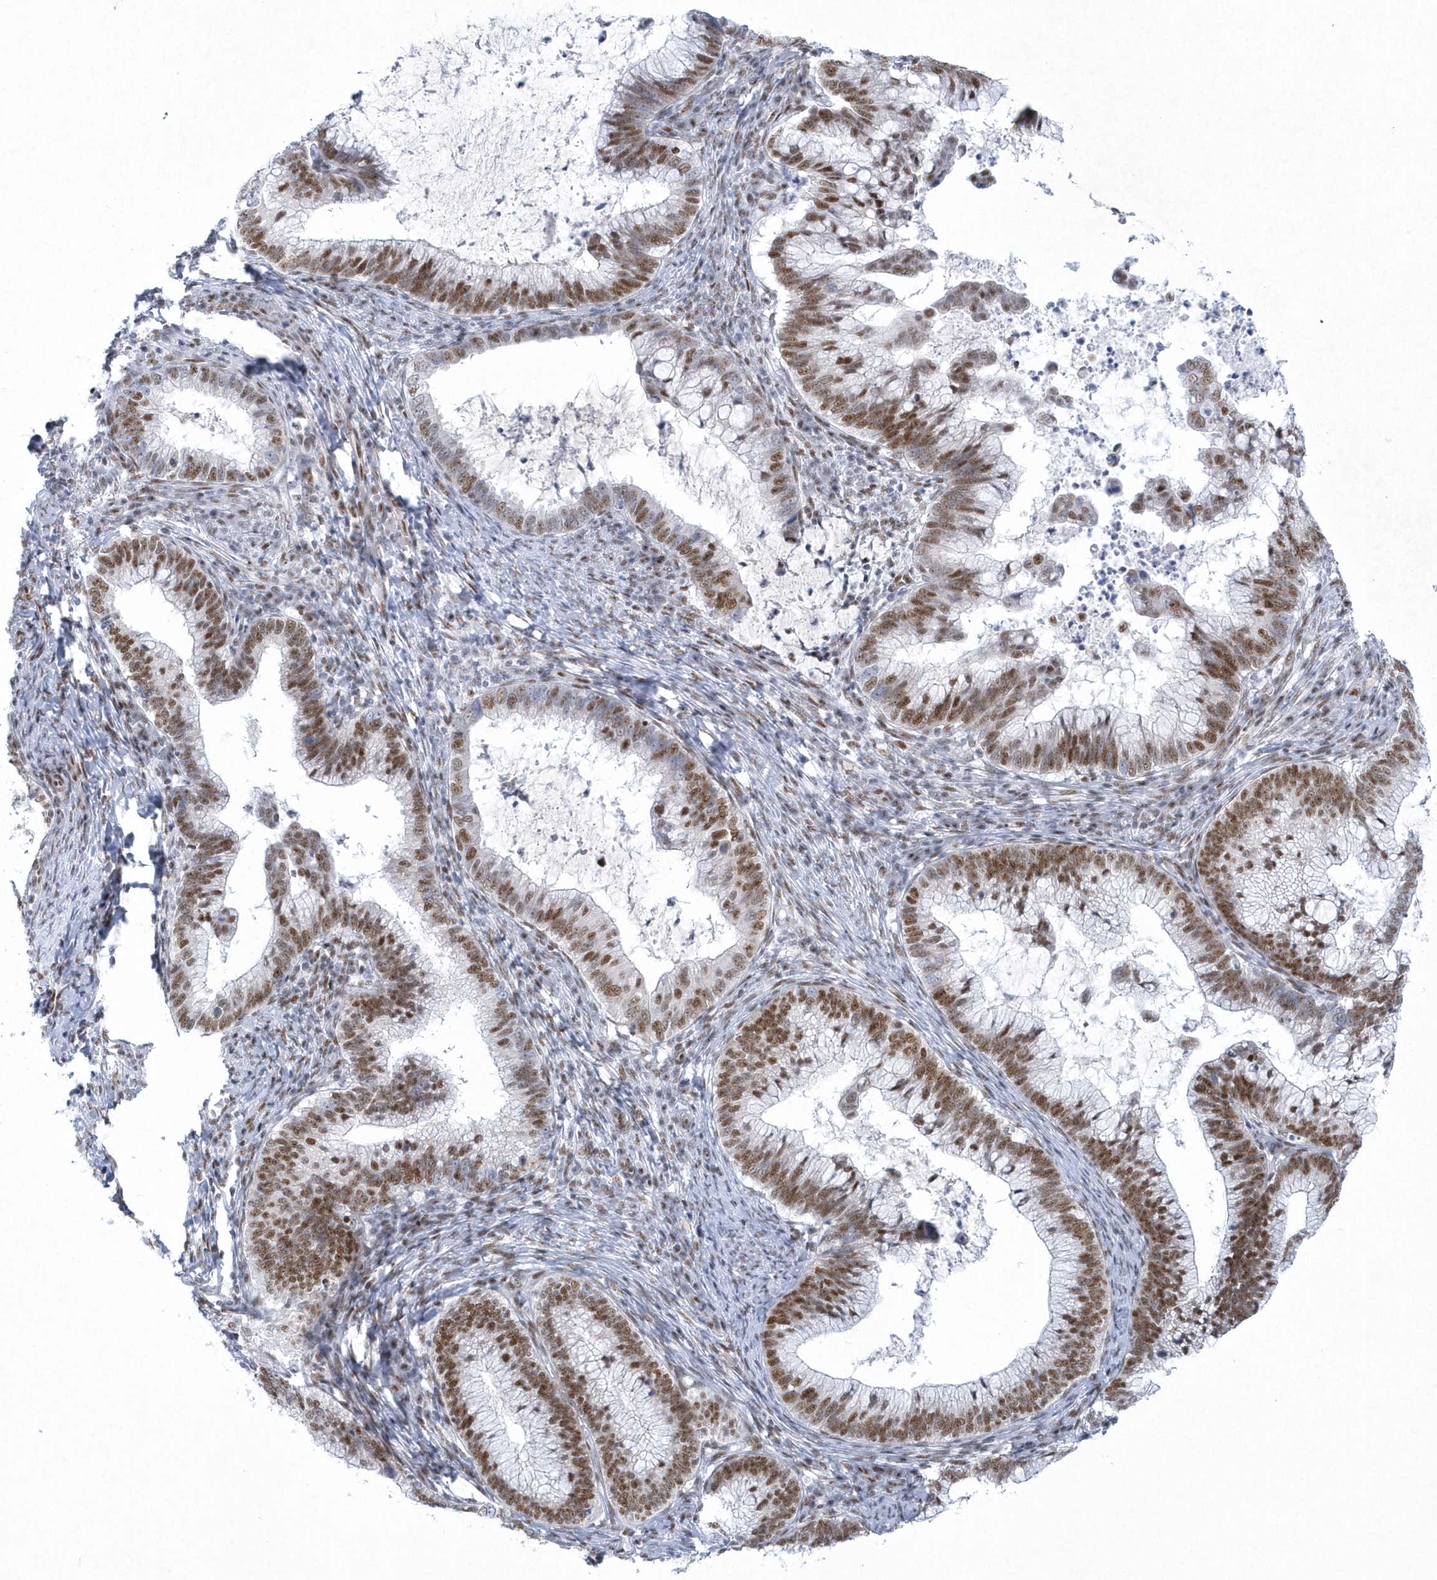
{"staining": {"intensity": "moderate", "quantity": ">75%", "location": "nuclear"}, "tissue": "cervical cancer", "cell_type": "Tumor cells", "image_type": "cancer", "snomed": [{"axis": "morphology", "description": "Adenocarcinoma, NOS"}, {"axis": "topography", "description": "Cervix"}], "caption": "A histopathology image showing moderate nuclear positivity in about >75% of tumor cells in cervical cancer, as visualized by brown immunohistochemical staining.", "gene": "DCLRE1A", "patient": {"sex": "female", "age": 36}}